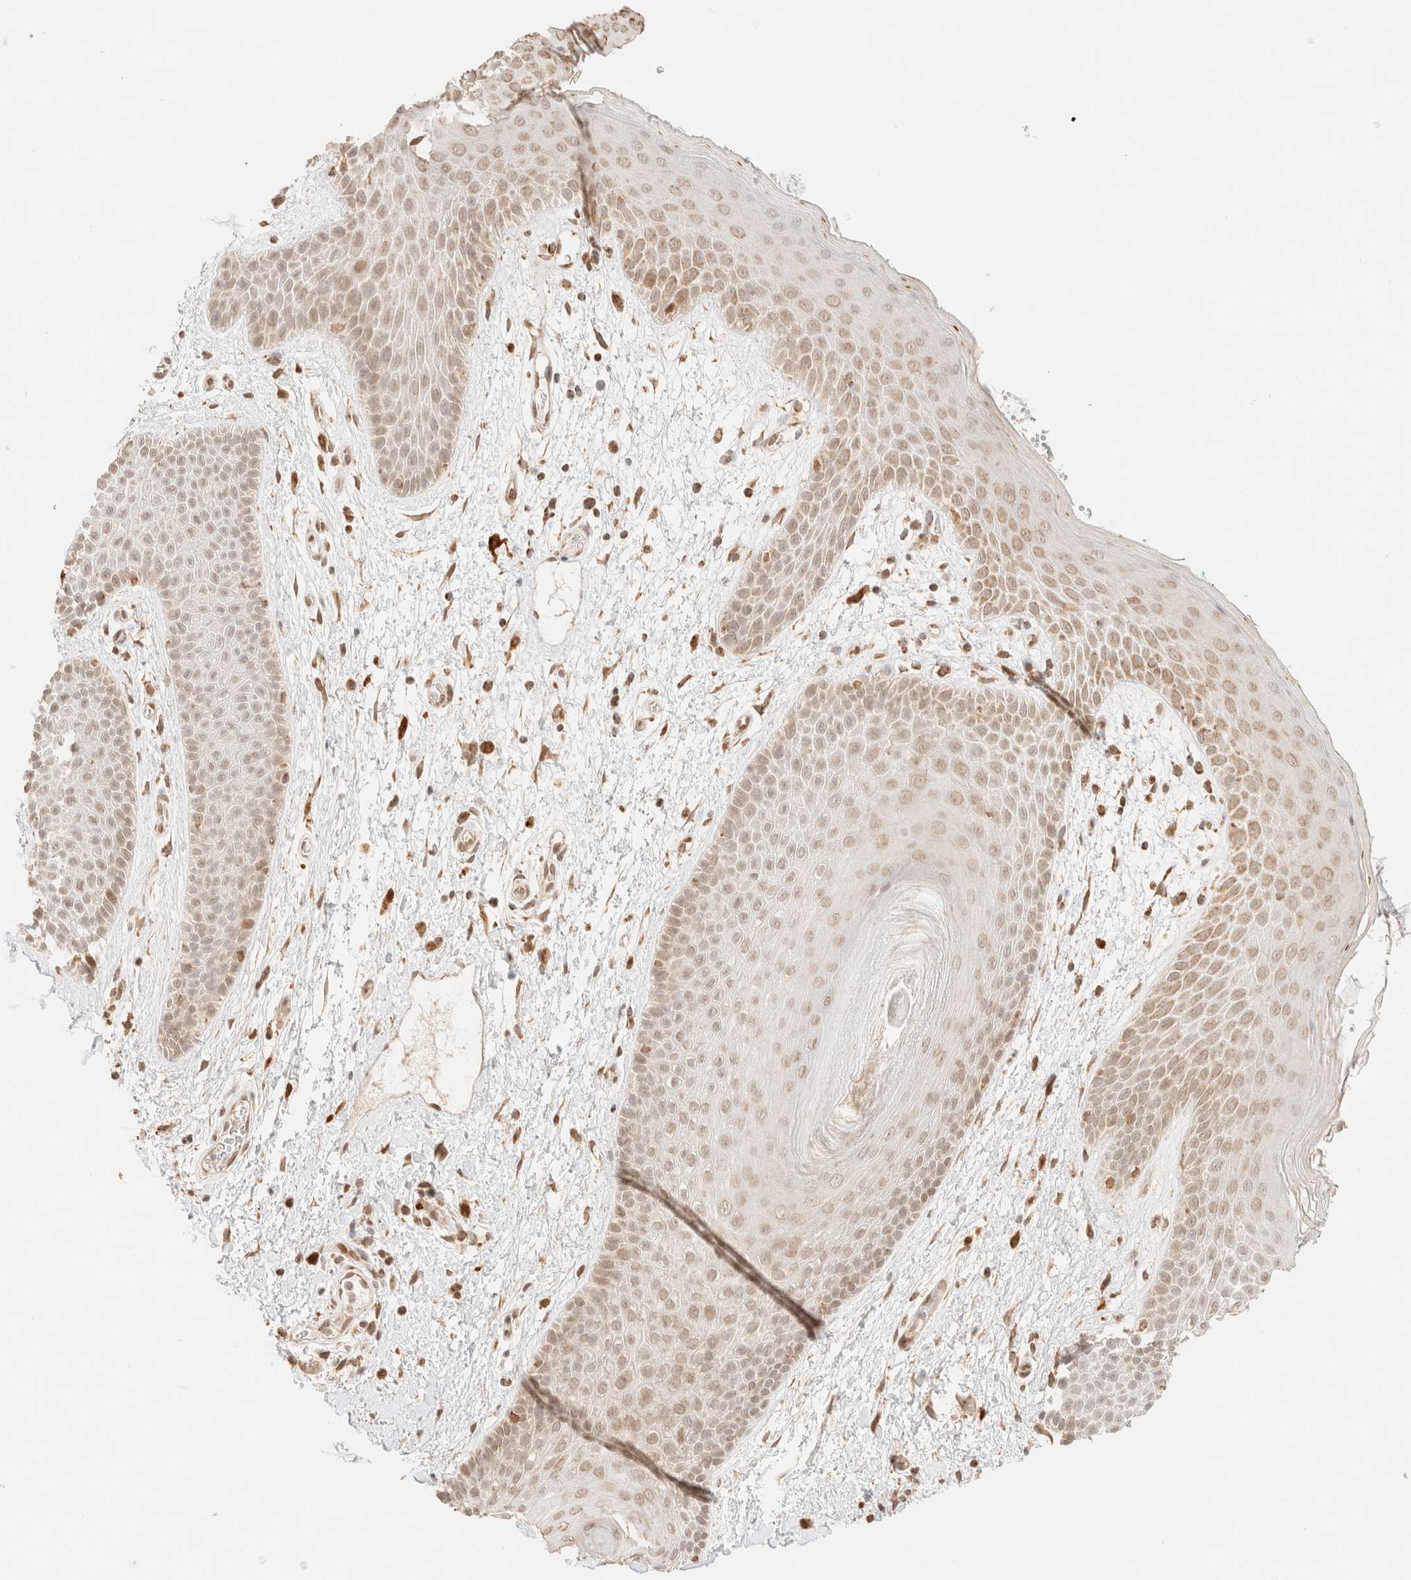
{"staining": {"intensity": "moderate", "quantity": "25%-75%", "location": "cytoplasmic/membranous"}, "tissue": "skin", "cell_type": "Epidermal cells", "image_type": "normal", "snomed": [{"axis": "morphology", "description": "Normal tissue, NOS"}, {"axis": "topography", "description": "Anal"}], "caption": "Immunohistochemistry (IHC) staining of normal skin, which shows medium levels of moderate cytoplasmic/membranous expression in approximately 25%-75% of epidermal cells indicating moderate cytoplasmic/membranous protein staining. The staining was performed using DAB (brown) for protein detection and nuclei were counterstained in hematoxylin (blue).", "gene": "TACO1", "patient": {"sex": "male", "age": 74}}